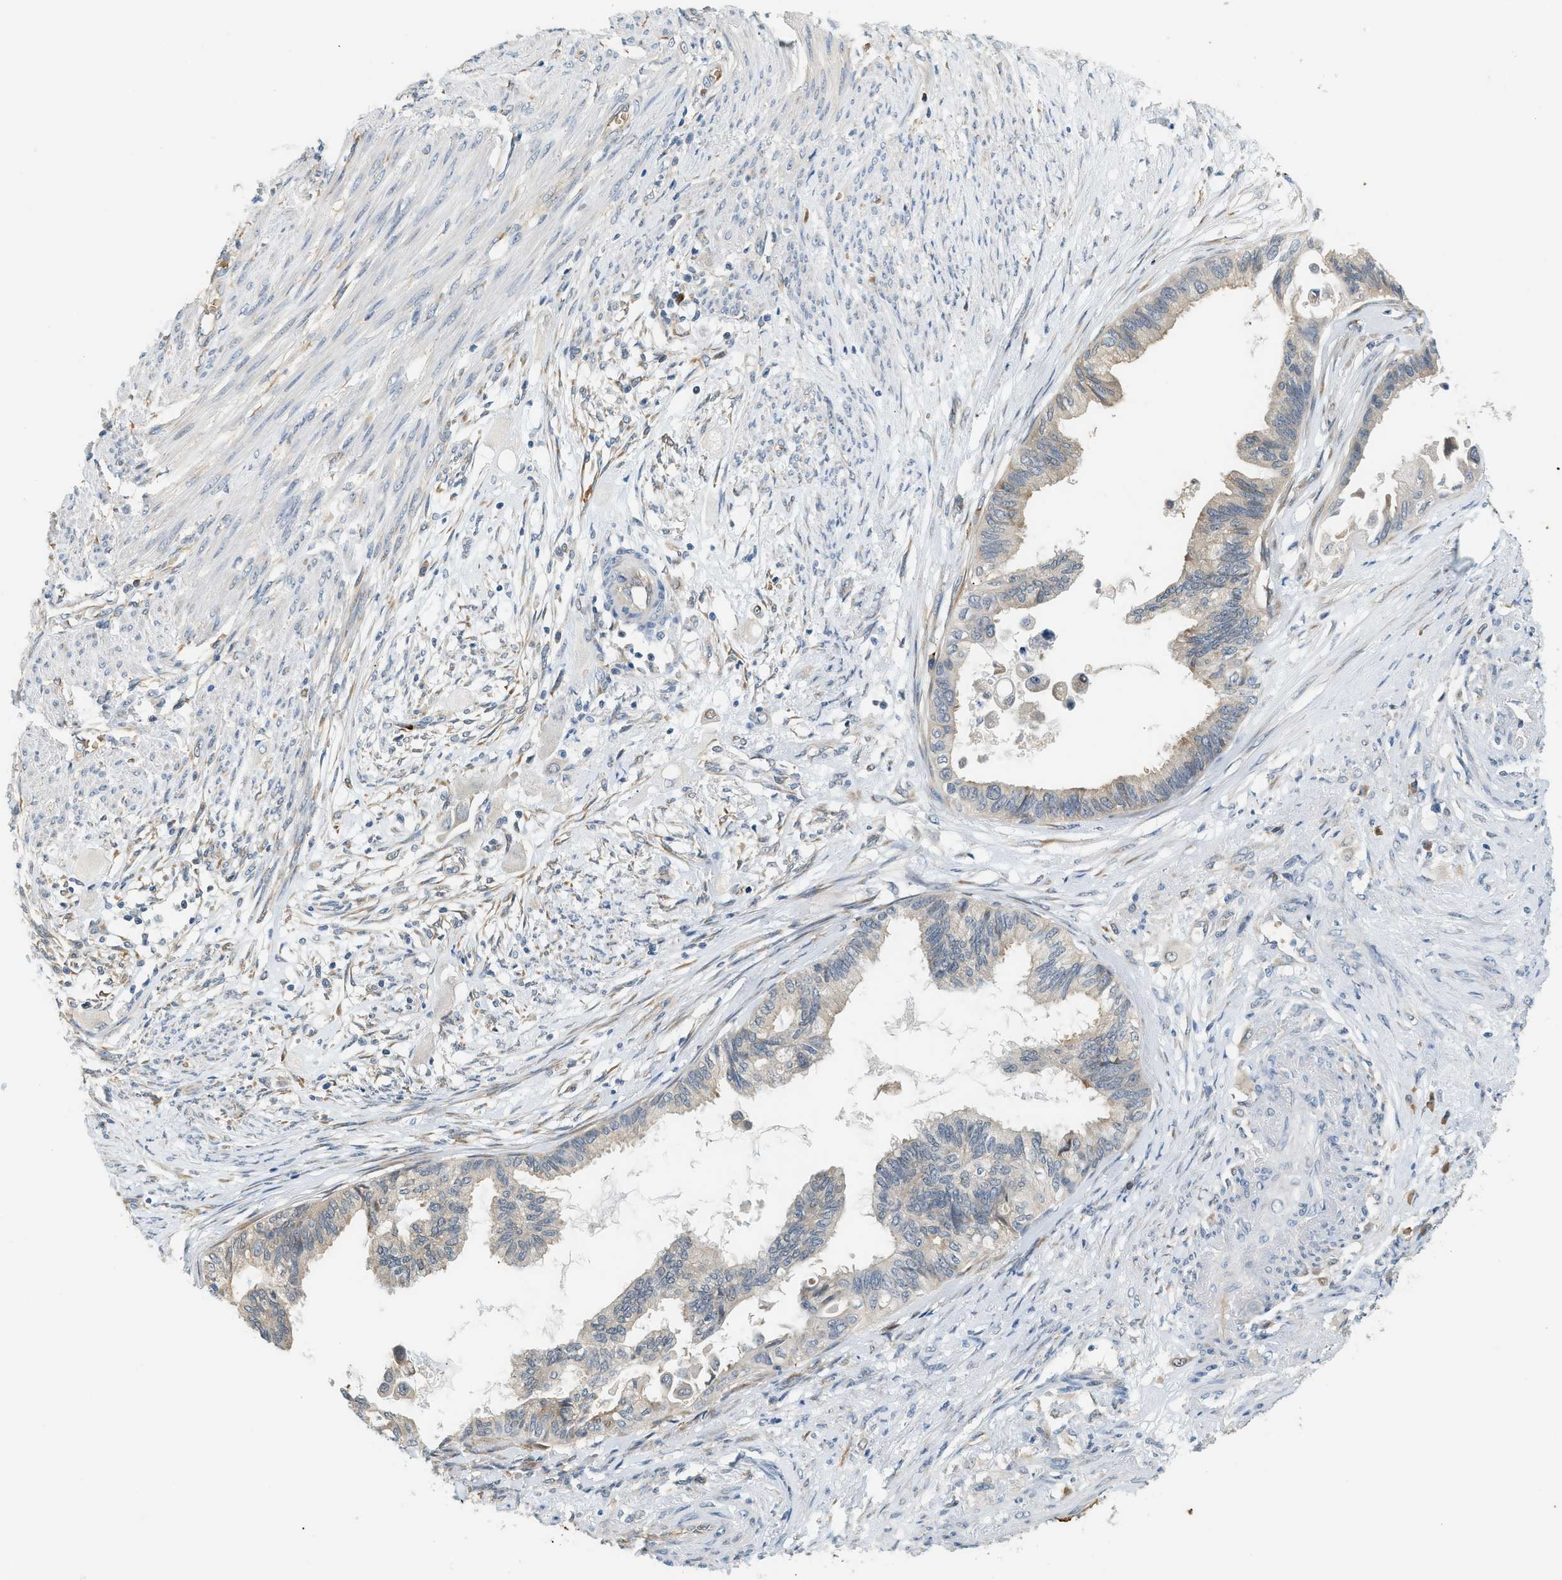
{"staining": {"intensity": "weak", "quantity": "<25%", "location": "cytoplasmic/membranous"}, "tissue": "cervical cancer", "cell_type": "Tumor cells", "image_type": "cancer", "snomed": [{"axis": "morphology", "description": "Normal tissue, NOS"}, {"axis": "morphology", "description": "Adenocarcinoma, NOS"}, {"axis": "topography", "description": "Cervix"}, {"axis": "topography", "description": "Endometrium"}], "caption": "DAB (3,3'-diaminobenzidine) immunohistochemical staining of cervical cancer (adenocarcinoma) demonstrates no significant expression in tumor cells.", "gene": "CYTH2", "patient": {"sex": "female", "age": 86}}